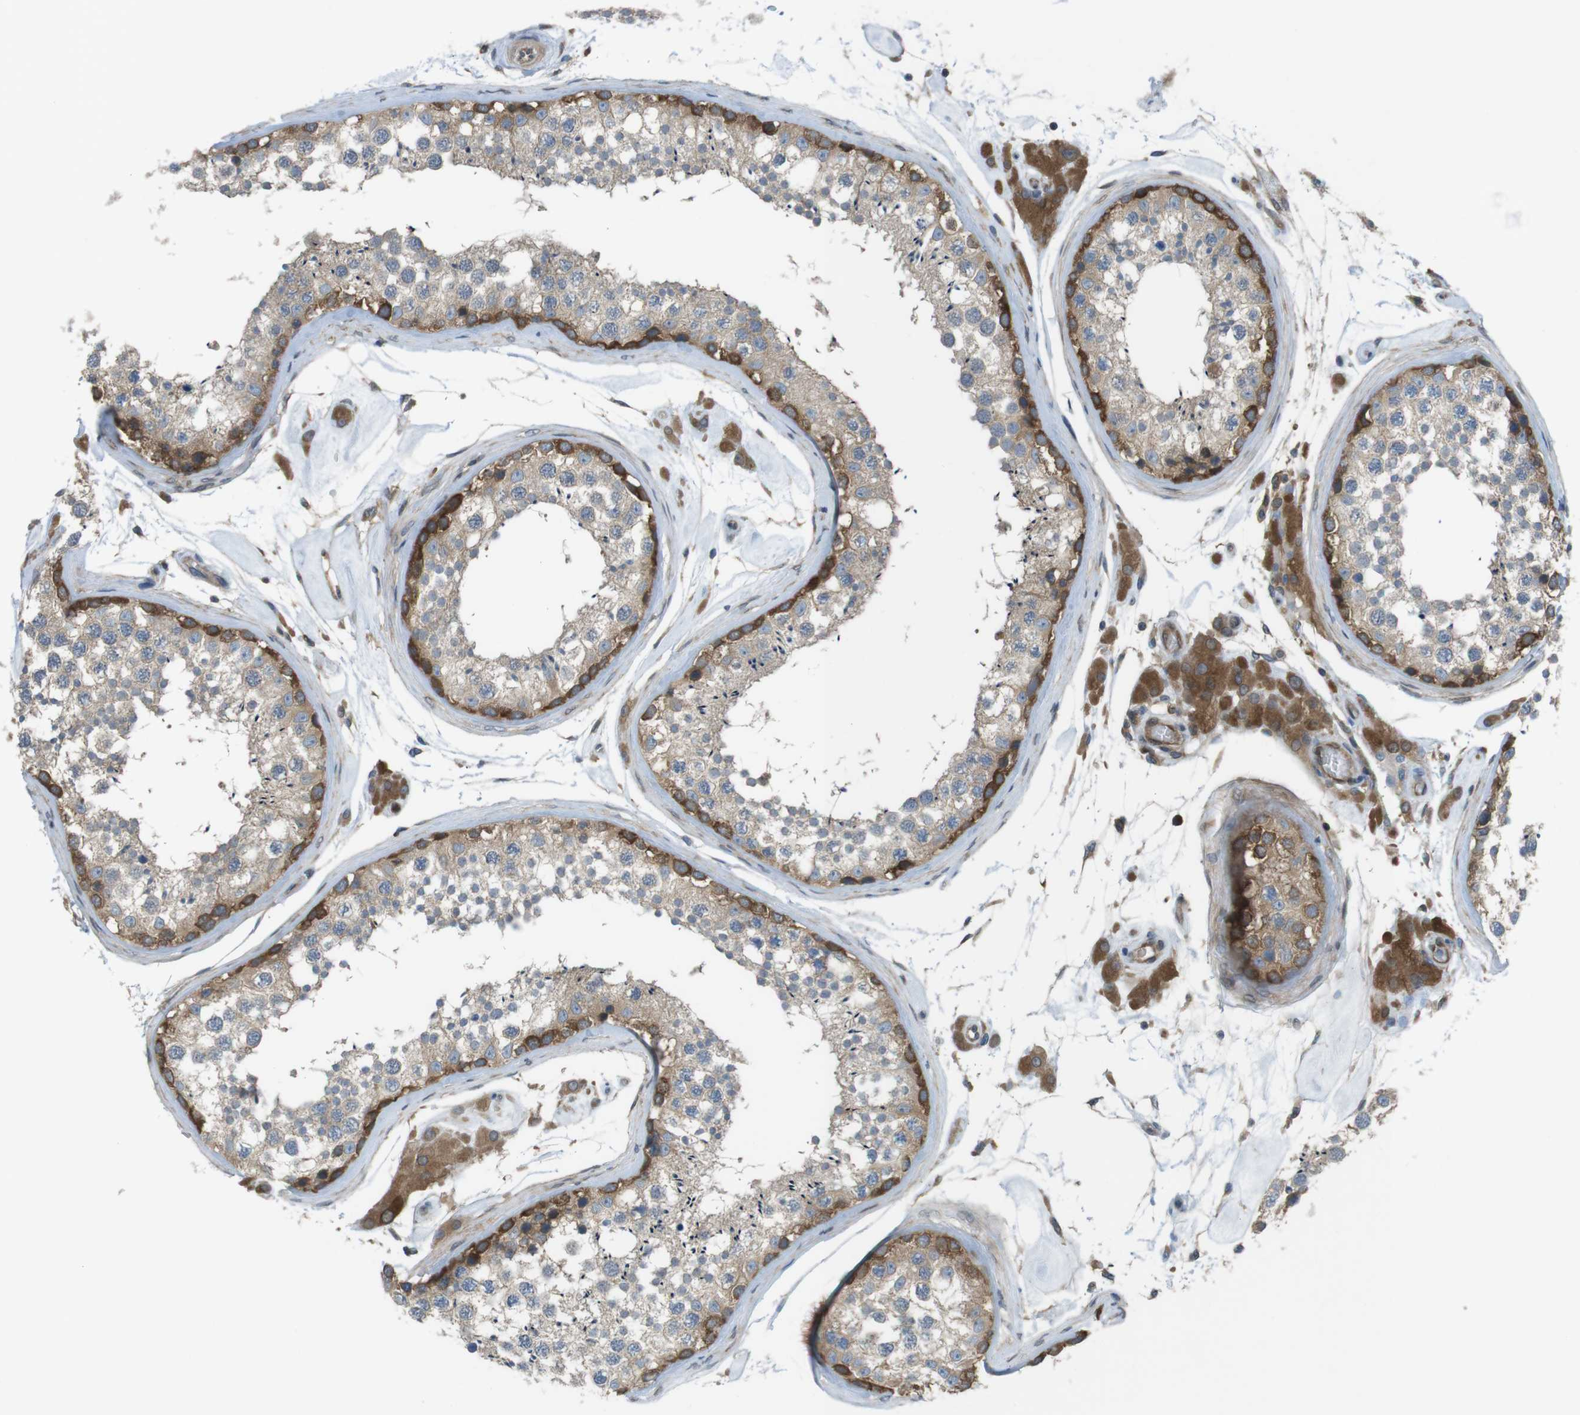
{"staining": {"intensity": "strong", "quantity": "25%-75%", "location": "cytoplasmic/membranous"}, "tissue": "testis", "cell_type": "Cells in seminiferous ducts", "image_type": "normal", "snomed": [{"axis": "morphology", "description": "Normal tissue, NOS"}, {"axis": "topography", "description": "Testis"}], "caption": "IHC of unremarkable human testis reveals high levels of strong cytoplasmic/membranous expression in about 25%-75% of cells in seminiferous ducts. (Stains: DAB (3,3'-diaminobenzidine) in brown, nuclei in blue, Microscopy: brightfield microscopy at high magnification).", "gene": "MTHFD1L", "patient": {"sex": "male", "age": 46}}